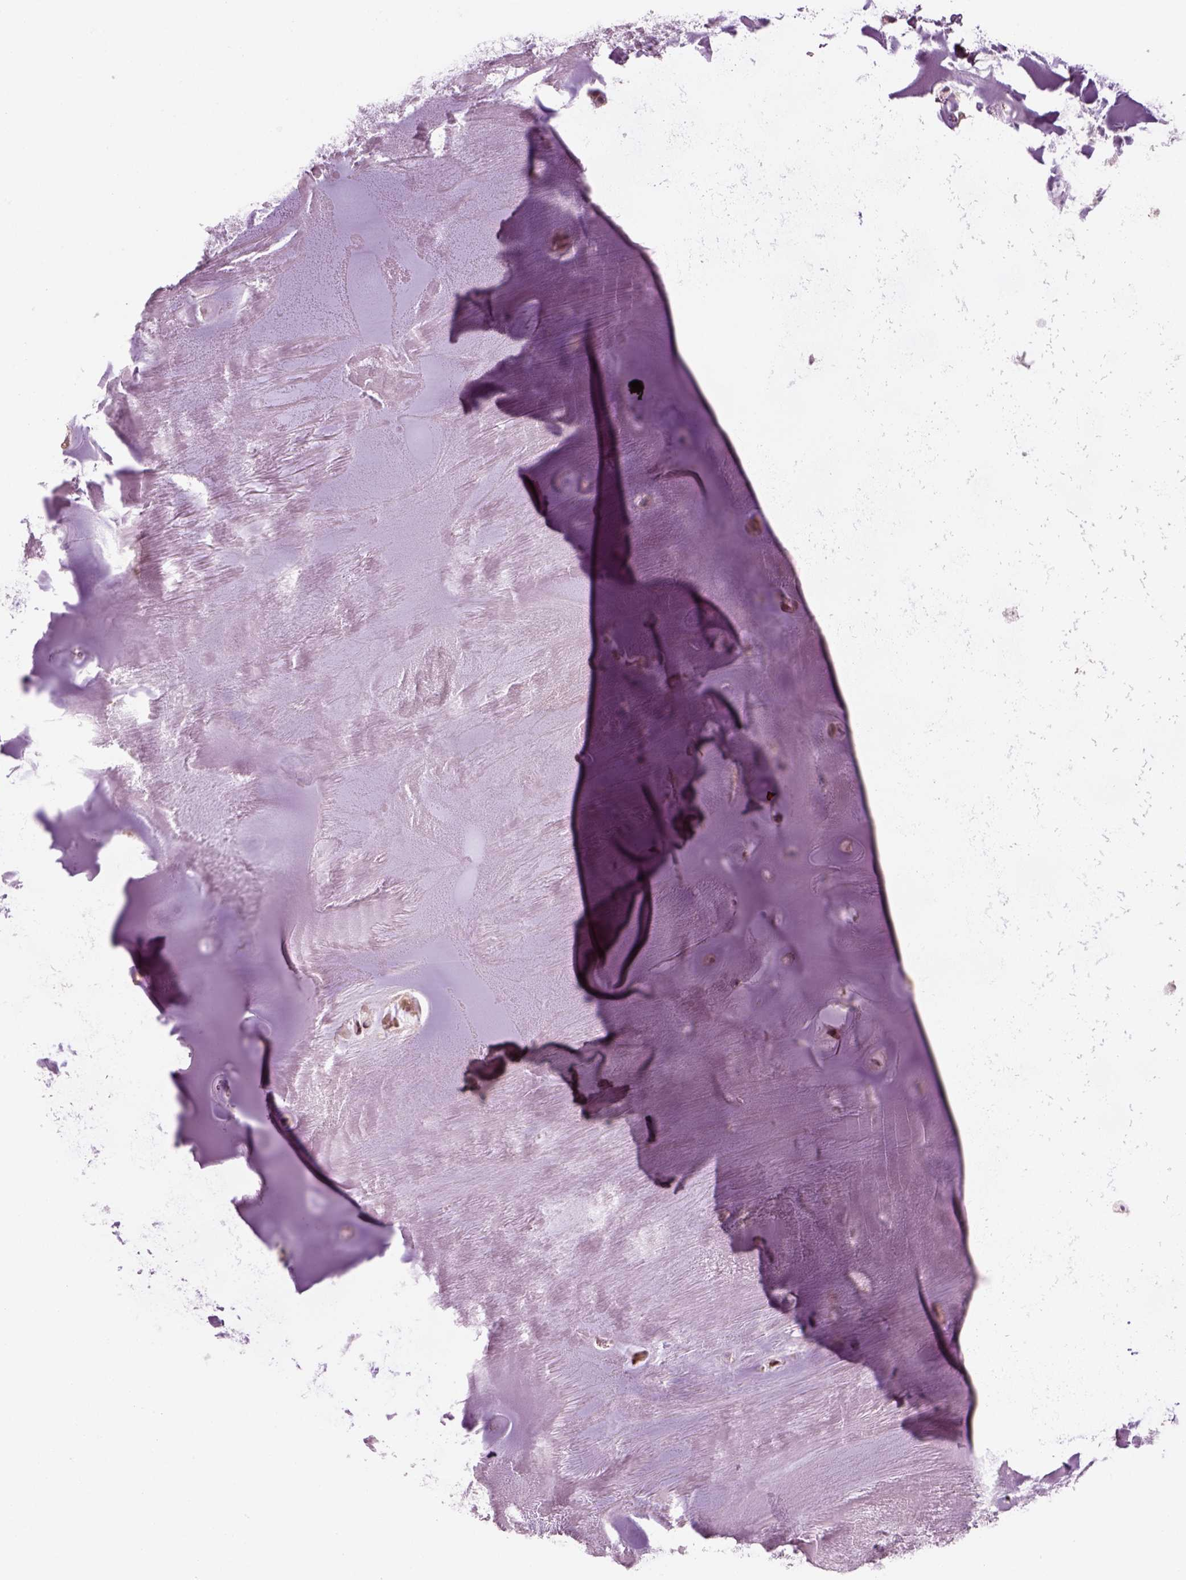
{"staining": {"intensity": "weak", "quantity": "25%-75%", "location": "cytoplasmic/membranous"}, "tissue": "soft tissue", "cell_type": "Chondrocytes", "image_type": "normal", "snomed": [{"axis": "morphology", "description": "Normal tissue, NOS"}, {"axis": "morphology", "description": "Squamous cell carcinoma, NOS"}, {"axis": "topography", "description": "Cartilage tissue"}, {"axis": "topography", "description": "Lung"}], "caption": "Brown immunohistochemical staining in normal human soft tissue shows weak cytoplasmic/membranous staining in about 25%-75% of chondrocytes.", "gene": "LIN7A", "patient": {"sex": "male", "age": 66}}